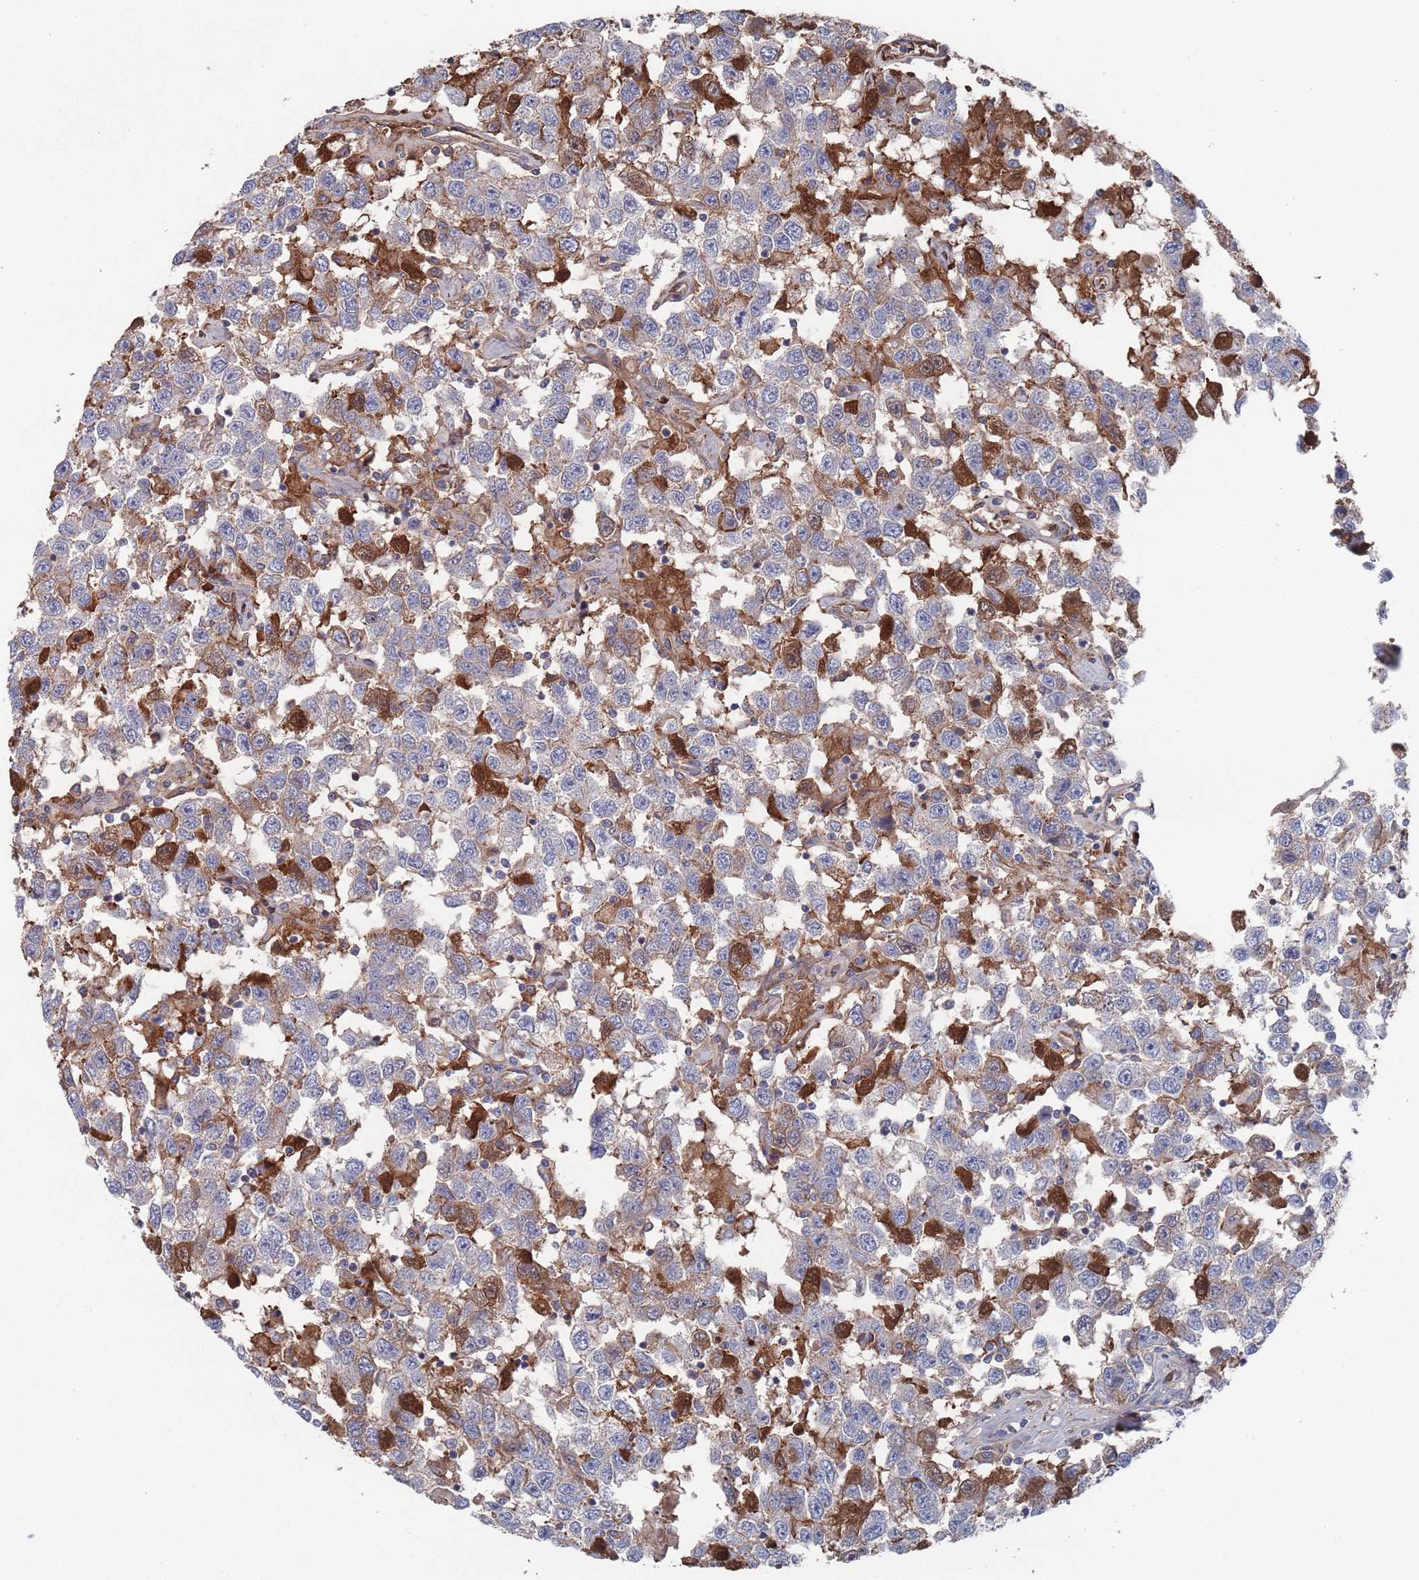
{"staining": {"intensity": "strong", "quantity": "25%-75%", "location": "cytoplasmic/membranous"}, "tissue": "testis cancer", "cell_type": "Tumor cells", "image_type": "cancer", "snomed": [{"axis": "morphology", "description": "Seminoma, NOS"}, {"axis": "topography", "description": "Testis"}], "caption": "This photomicrograph shows immunohistochemistry staining of human testis cancer, with high strong cytoplasmic/membranous positivity in approximately 25%-75% of tumor cells.", "gene": "PLEKHA4", "patient": {"sex": "male", "age": 41}}